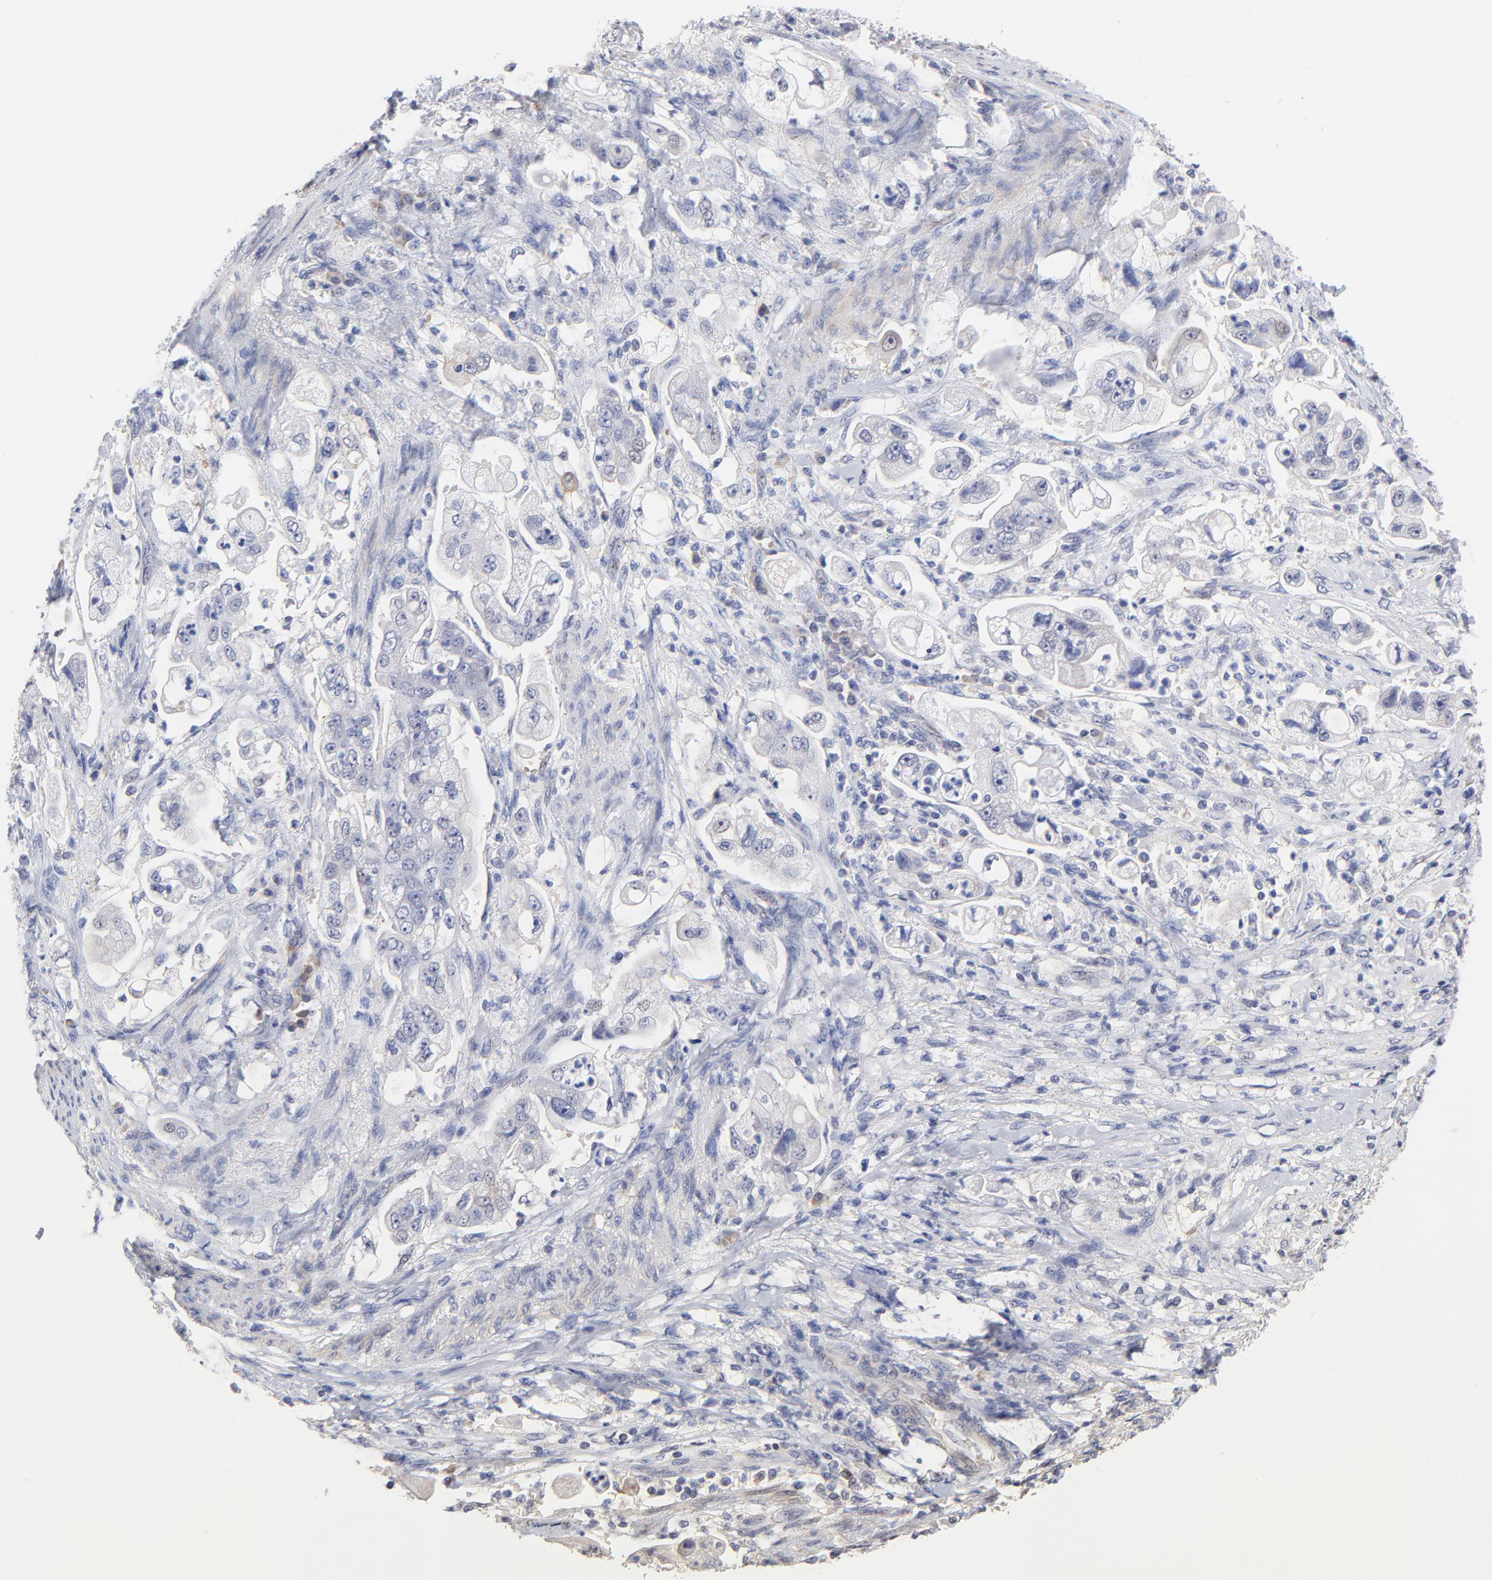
{"staining": {"intensity": "negative", "quantity": "none", "location": "none"}, "tissue": "stomach cancer", "cell_type": "Tumor cells", "image_type": "cancer", "snomed": [{"axis": "morphology", "description": "Adenocarcinoma, NOS"}, {"axis": "topography", "description": "Stomach"}], "caption": "Tumor cells show no significant protein staining in adenocarcinoma (stomach). (DAB immunohistochemistry visualized using brightfield microscopy, high magnification).", "gene": "TWNK", "patient": {"sex": "male", "age": 62}}